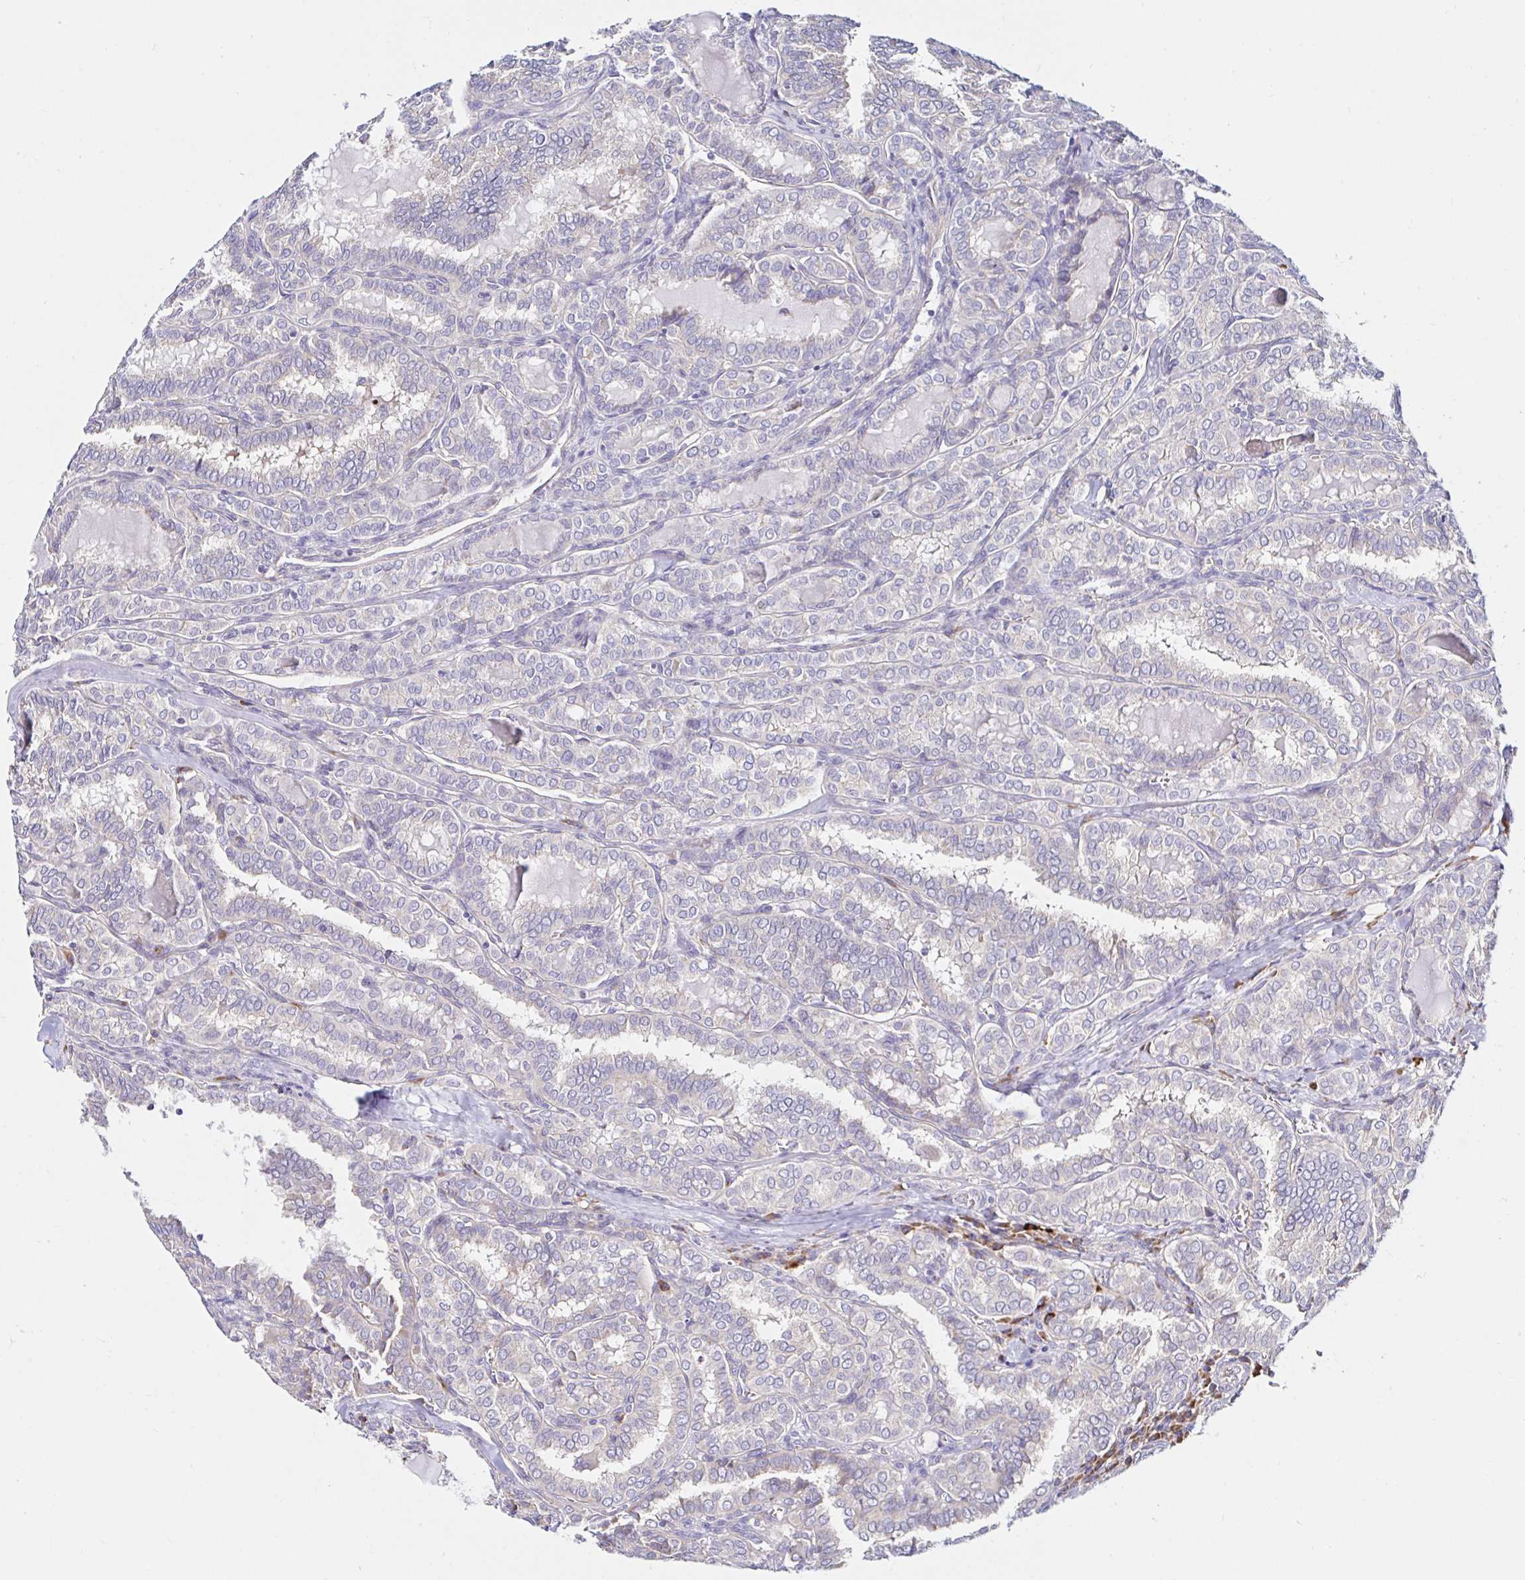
{"staining": {"intensity": "negative", "quantity": "none", "location": "none"}, "tissue": "thyroid cancer", "cell_type": "Tumor cells", "image_type": "cancer", "snomed": [{"axis": "morphology", "description": "Papillary adenocarcinoma, NOS"}, {"axis": "topography", "description": "Thyroid gland"}], "caption": "IHC photomicrograph of neoplastic tissue: thyroid cancer stained with DAB displays no significant protein expression in tumor cells. The staining is performed using DAB (3,3'-diaminobenzidine) brown chromogen with nuclei counter-stained in using hematoxylin.", "gene": "VSIG2", "patient": {"sex": "female", "age": 30}}